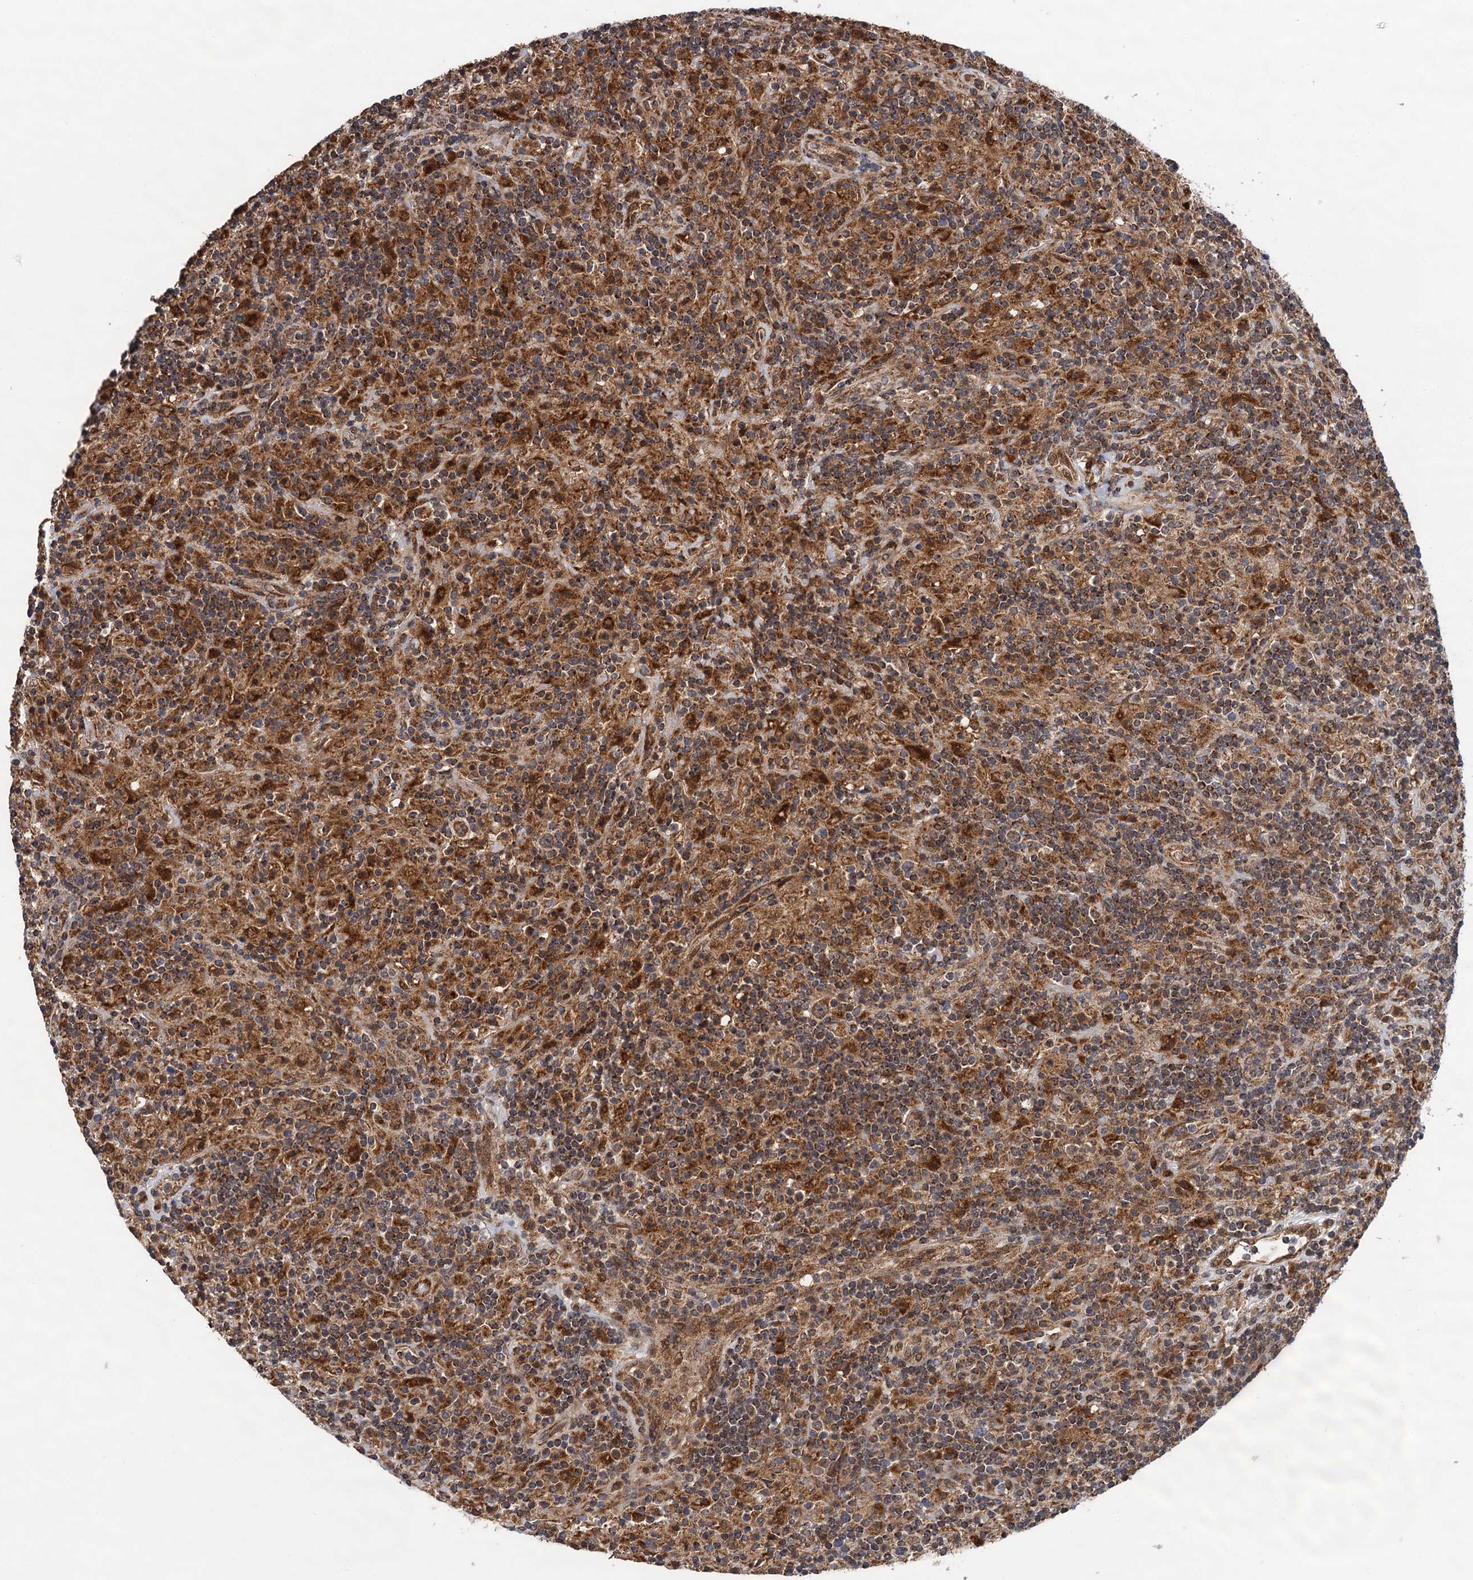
{"staining": {"intensity": "strong", "quantity": ">75%", "location": "cytoplasmic/membranous"}, "tissue": "lymphoma", "cell_type": "Tumor cells", "image_type": "cancer", "snomed": [{"axis": "morphology", "description": "Hodgkin's disease, NOS"}, {"axis": "topography", "description": "Lymph node"}], "caption": "Hodgkin's disease stained for a protein (brown) exhibits strong cytoplasmic/membranous positive staining in approximately >75% of tumor cells.", "gene": "CMPK2", "patient": {"sex": "male", "age": 70}}